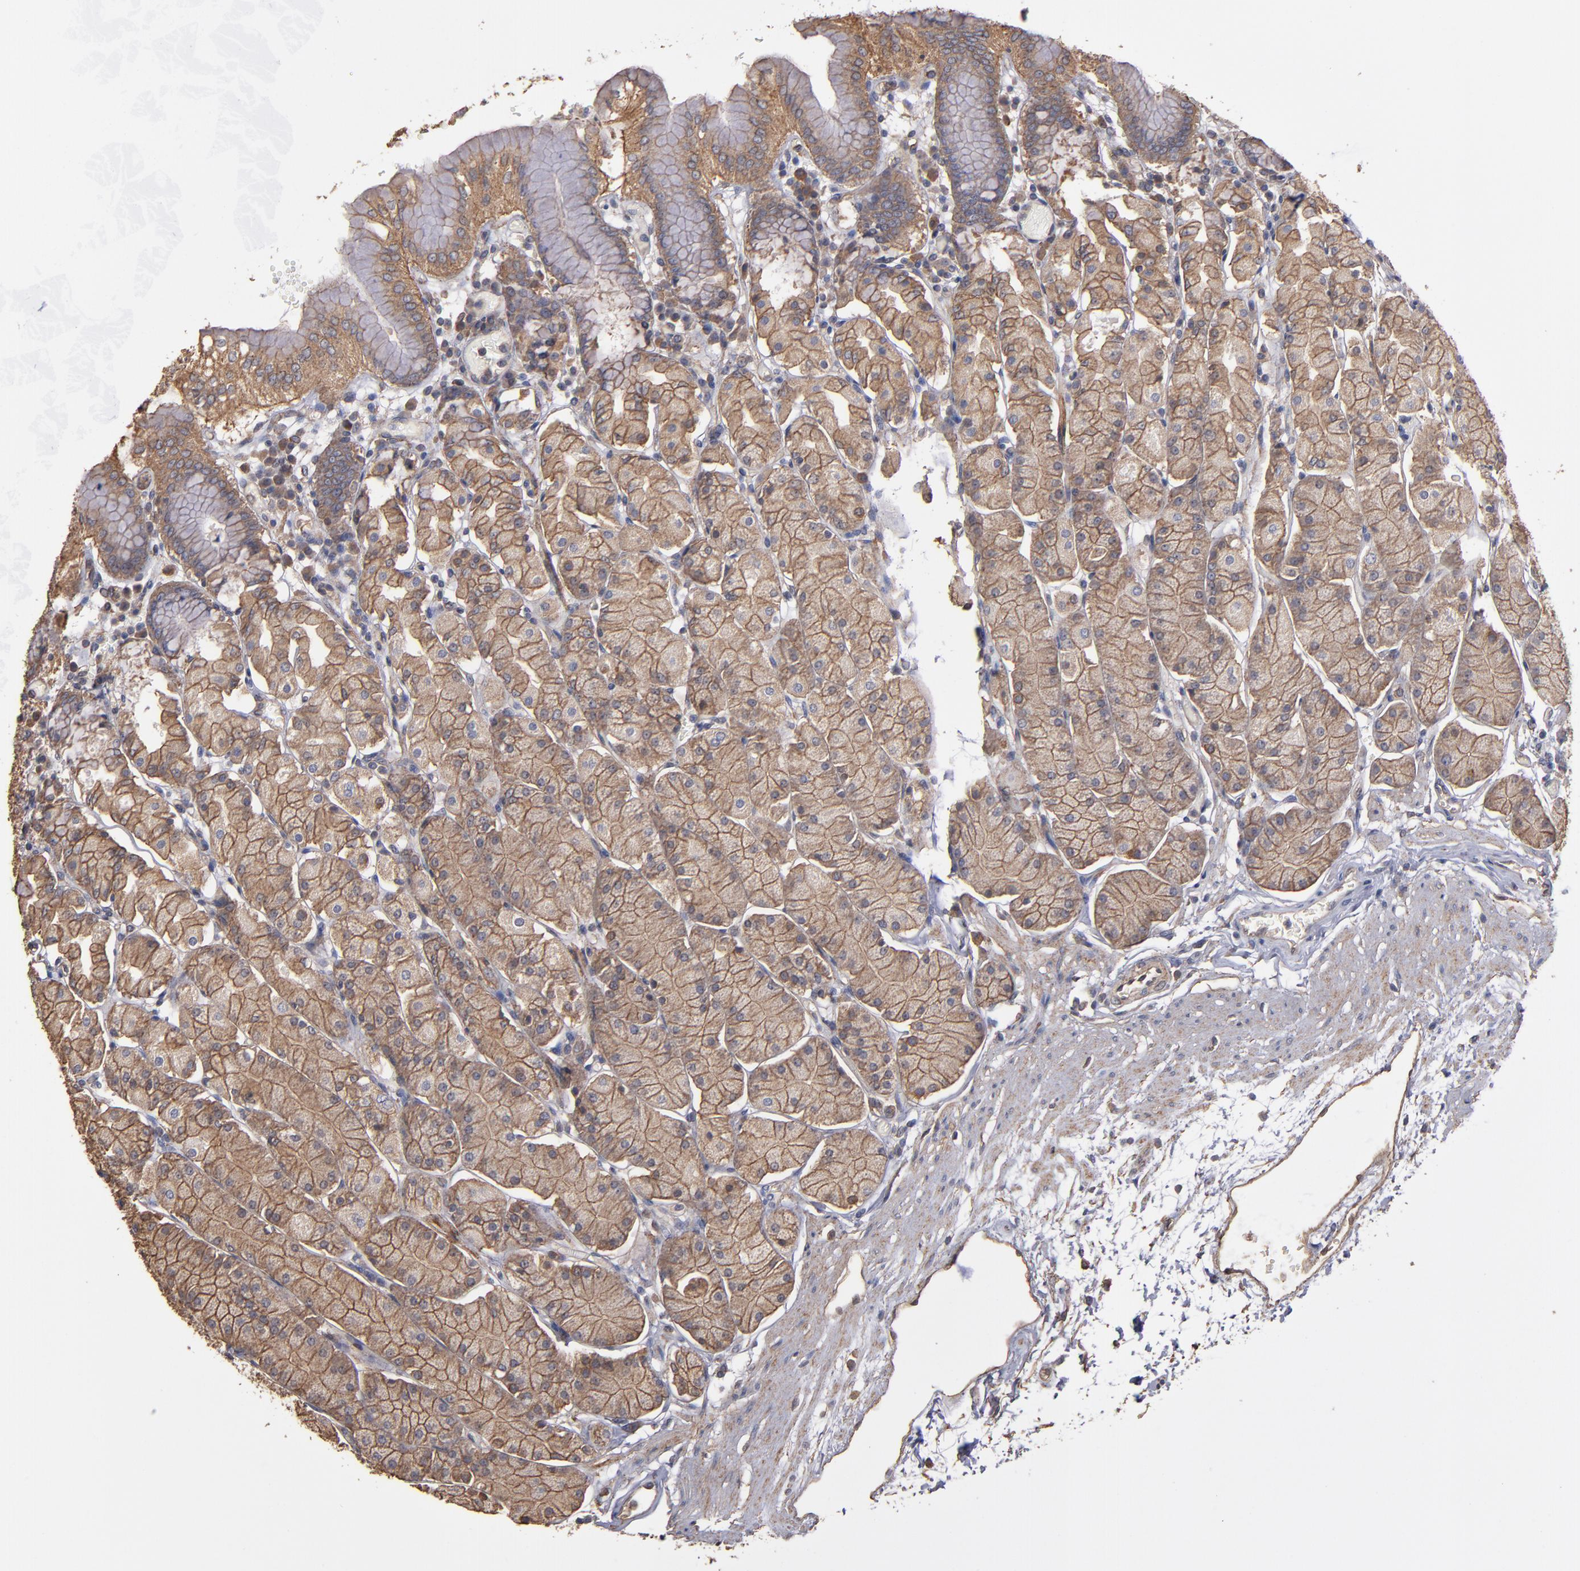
{"staining": {"intensity": "moderate", "quantity": ">75%", "location": "cytoplasmic/membranous"}, "tissue": "stomach", "cell_type": "Glandular cells", "image_type": "normal", "snomed": [{"axis": "morphology", "description": "Normal tissue, NOS"}, {"axis": "topography", "description": "Stomach, upper"}, {"axis": "topography", "description": "Stomach"}], "caption": "Stomach stained with immunohistochemistry reveals moderate cytoplasmic/membranous staining in approximately >75% of glandular cells.", "gene": "DMD", "patient": {"sex": "male", "age": 76}}